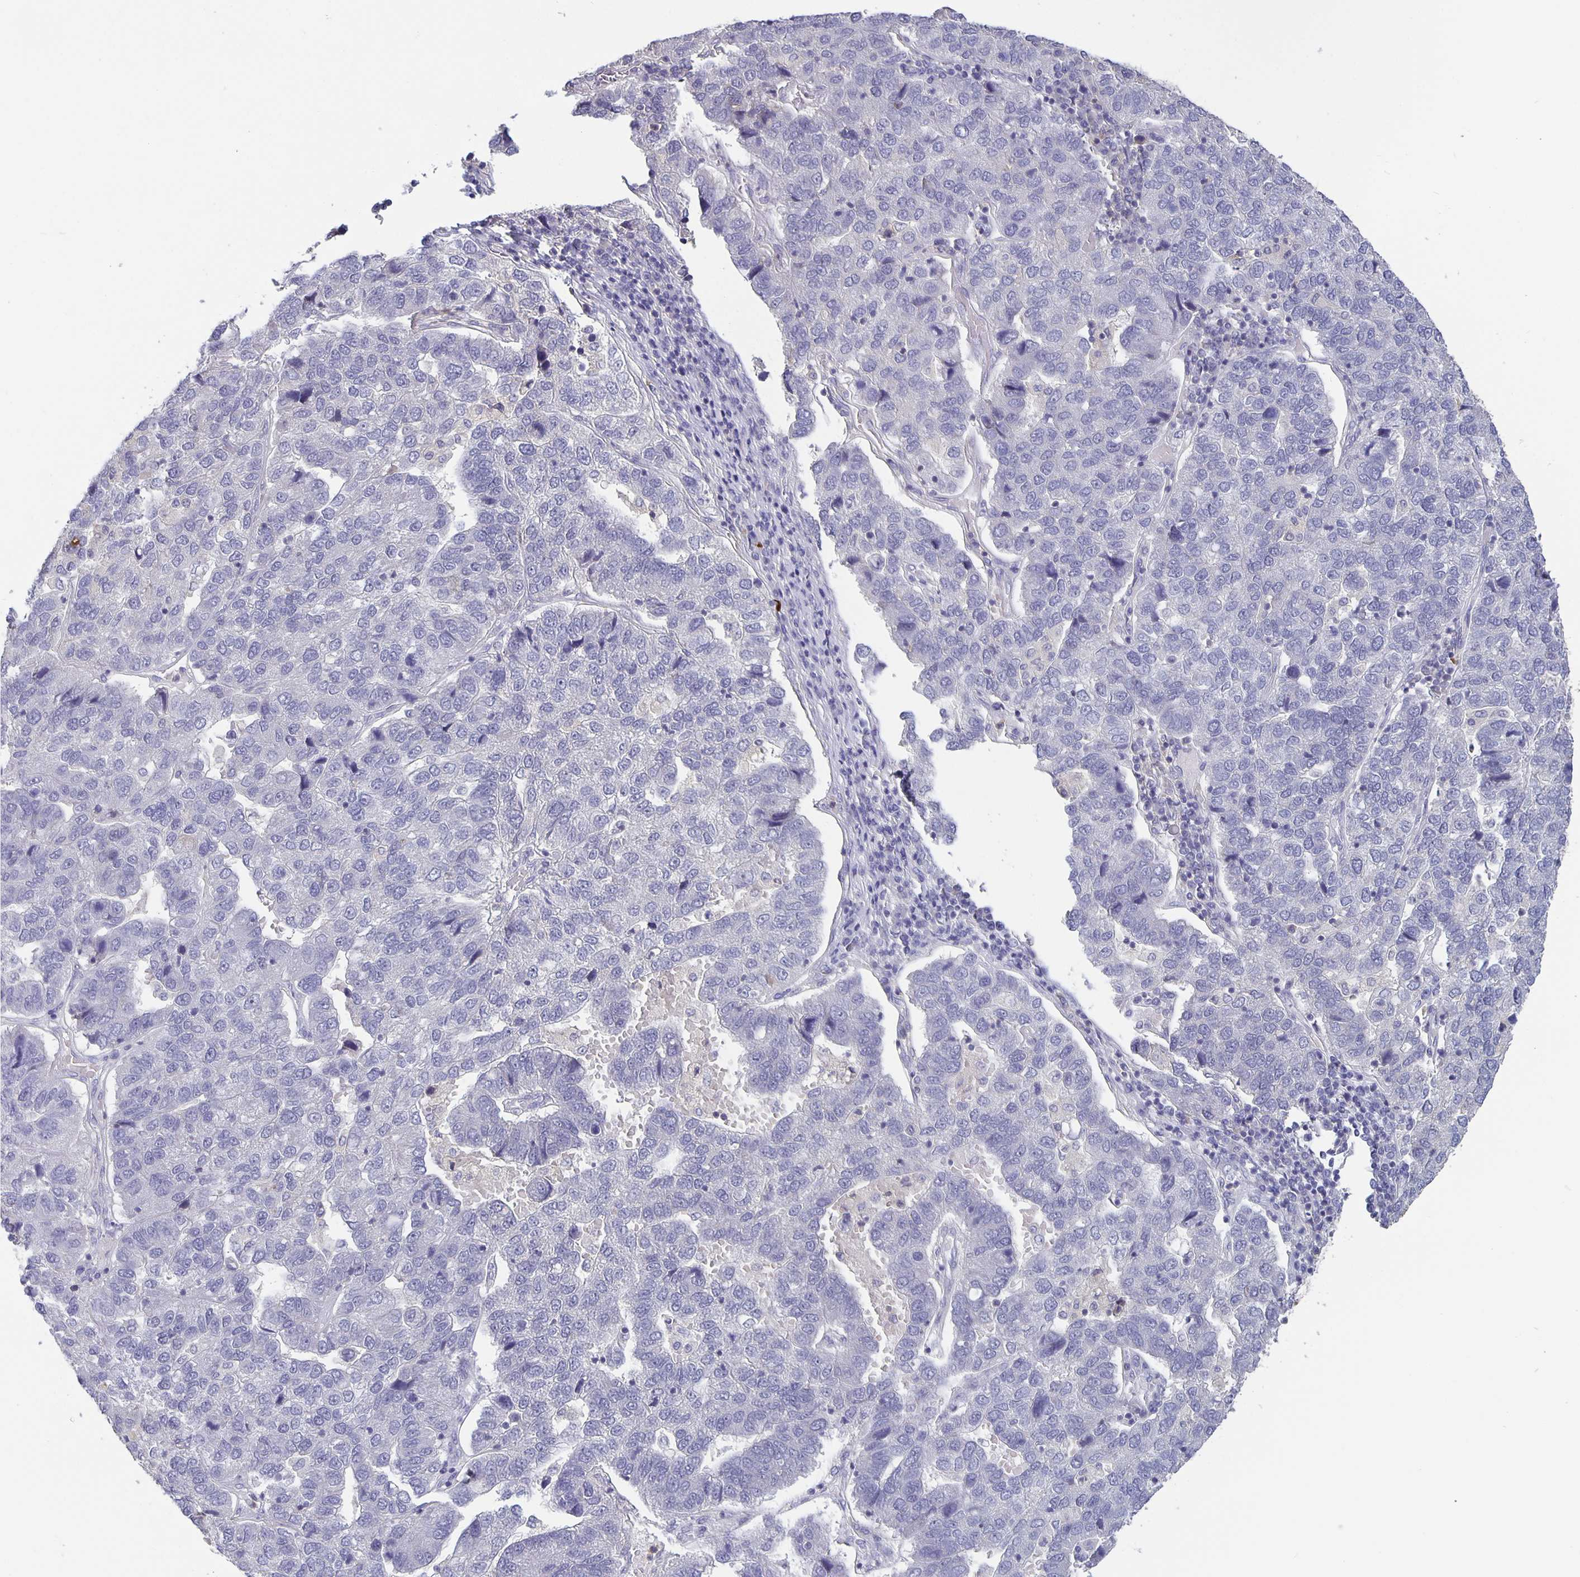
{"staining": {"intensity": "negative", "quantity": "none", "location": "none"}, "tissue": "pancreatic cancer", "cell_type": "Tumor cells", "image_type": "cancer", "snomed": [{"axis": "morphology", "description": "Adenocarcinoma, NOS"}, {"axis": "topography", "description": "Pancreas"}], "caption": "IHC photomicrograph of neoplastic tissue: human adenocarcinoma (pancreatic) stained with DAB (3,3'-diaminobenzidine) demonstrates no significant protein positivity in tumor cells.", "gene": "GDF15", "patient": {"sex": "female", "age": 61}}